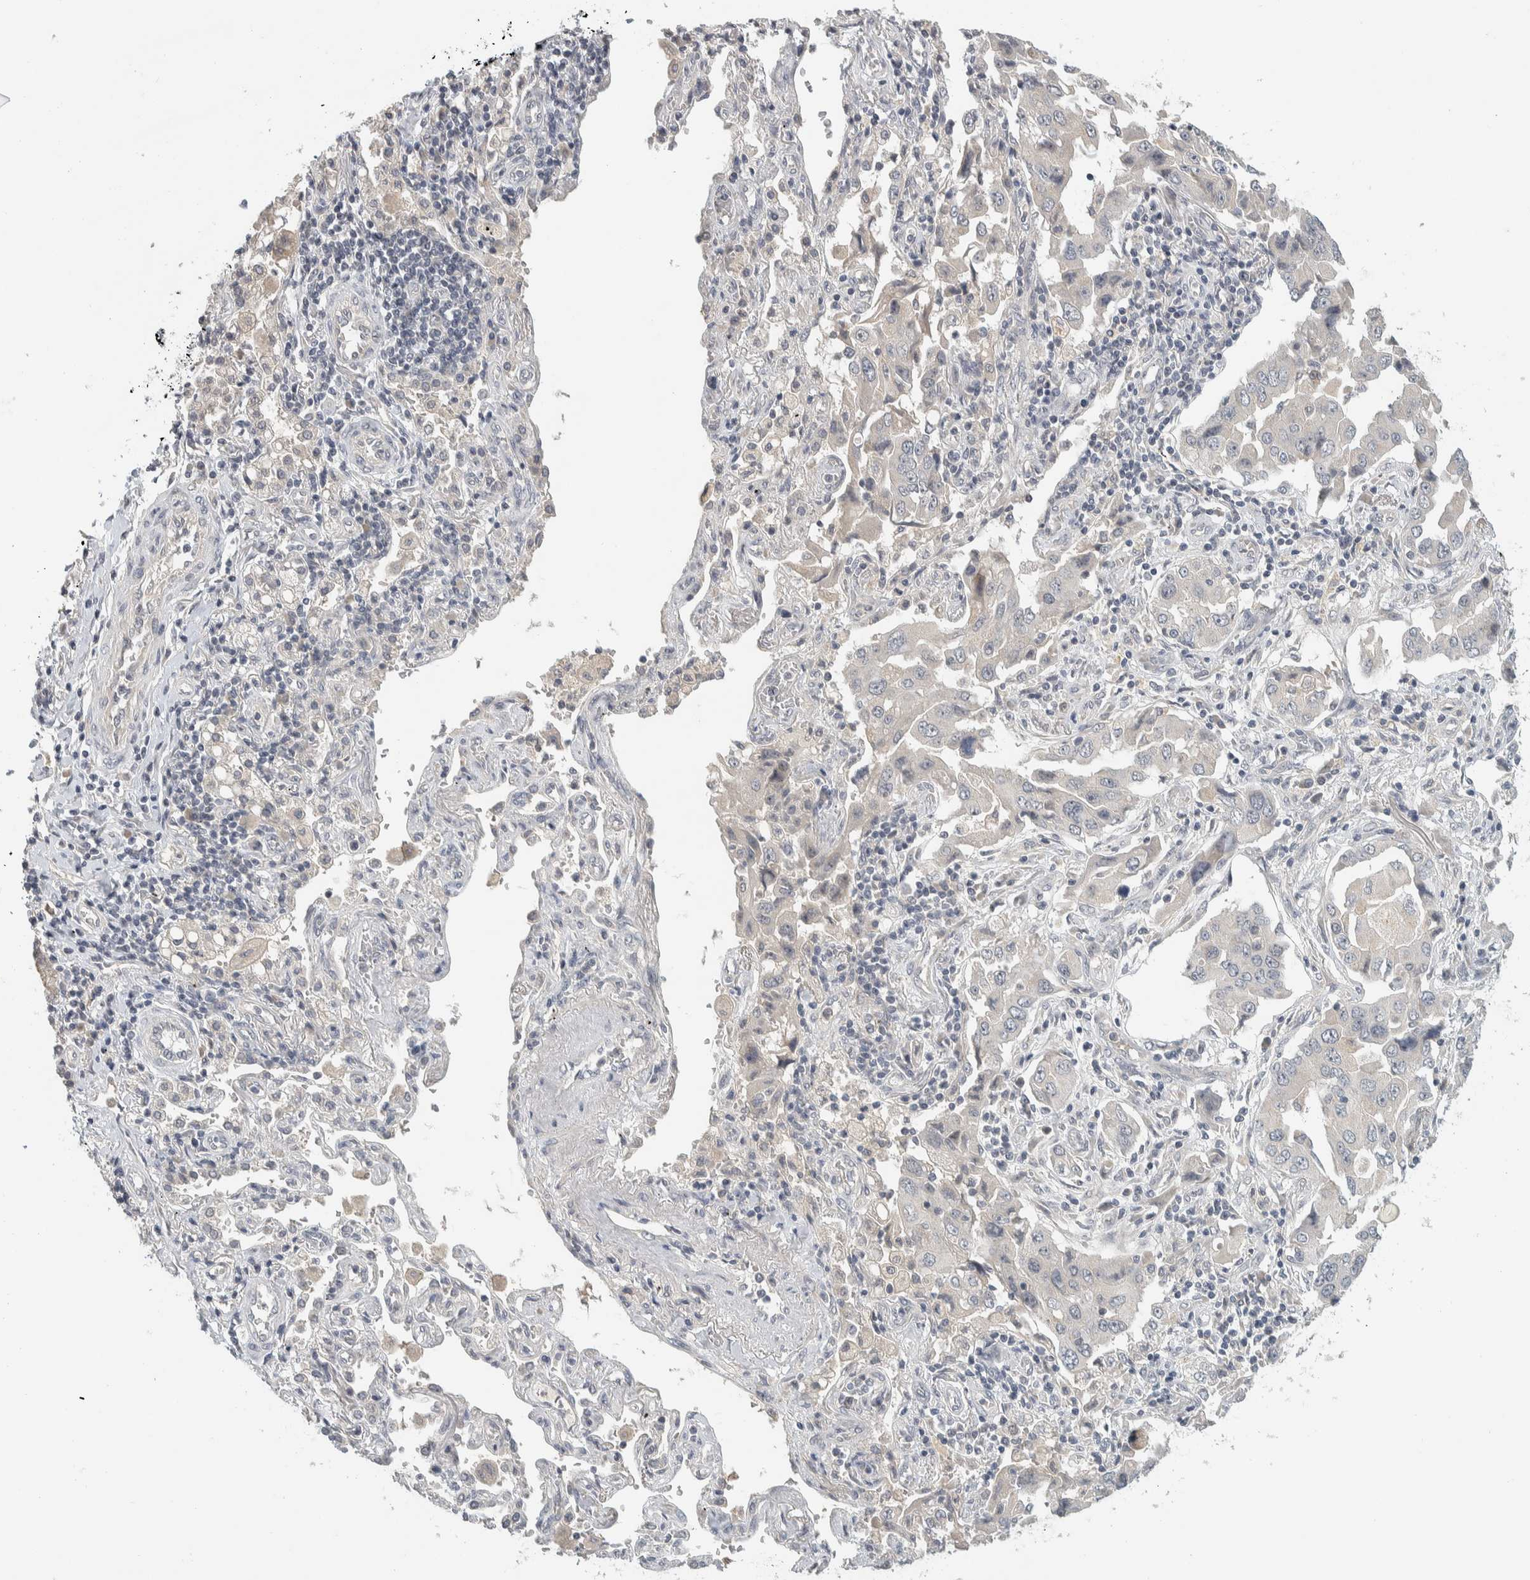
{"staining": {"intensity": "negative", "quantity": "none", "location": "none"}, "tissue": "lung cancer", "cell_type": "Tumor cells", "image_type": "cancer", "snomed": [{"axis": "morphology", "description": "Adenocarcinoma, NOS"}, {"axis": "topography", "description": "Lung"}], "caption": "Immunohistochemistry (IHC) histopathology image of human lung adenocarcinoma stained for a protein (brown), which reveals no expression in tumor cells. (DAB immunohistochemistry (IHC) visualized using brightfield microscopy, high magnification).", "gene": "AFP", "patient": {"sex": "female", "age": 65}}